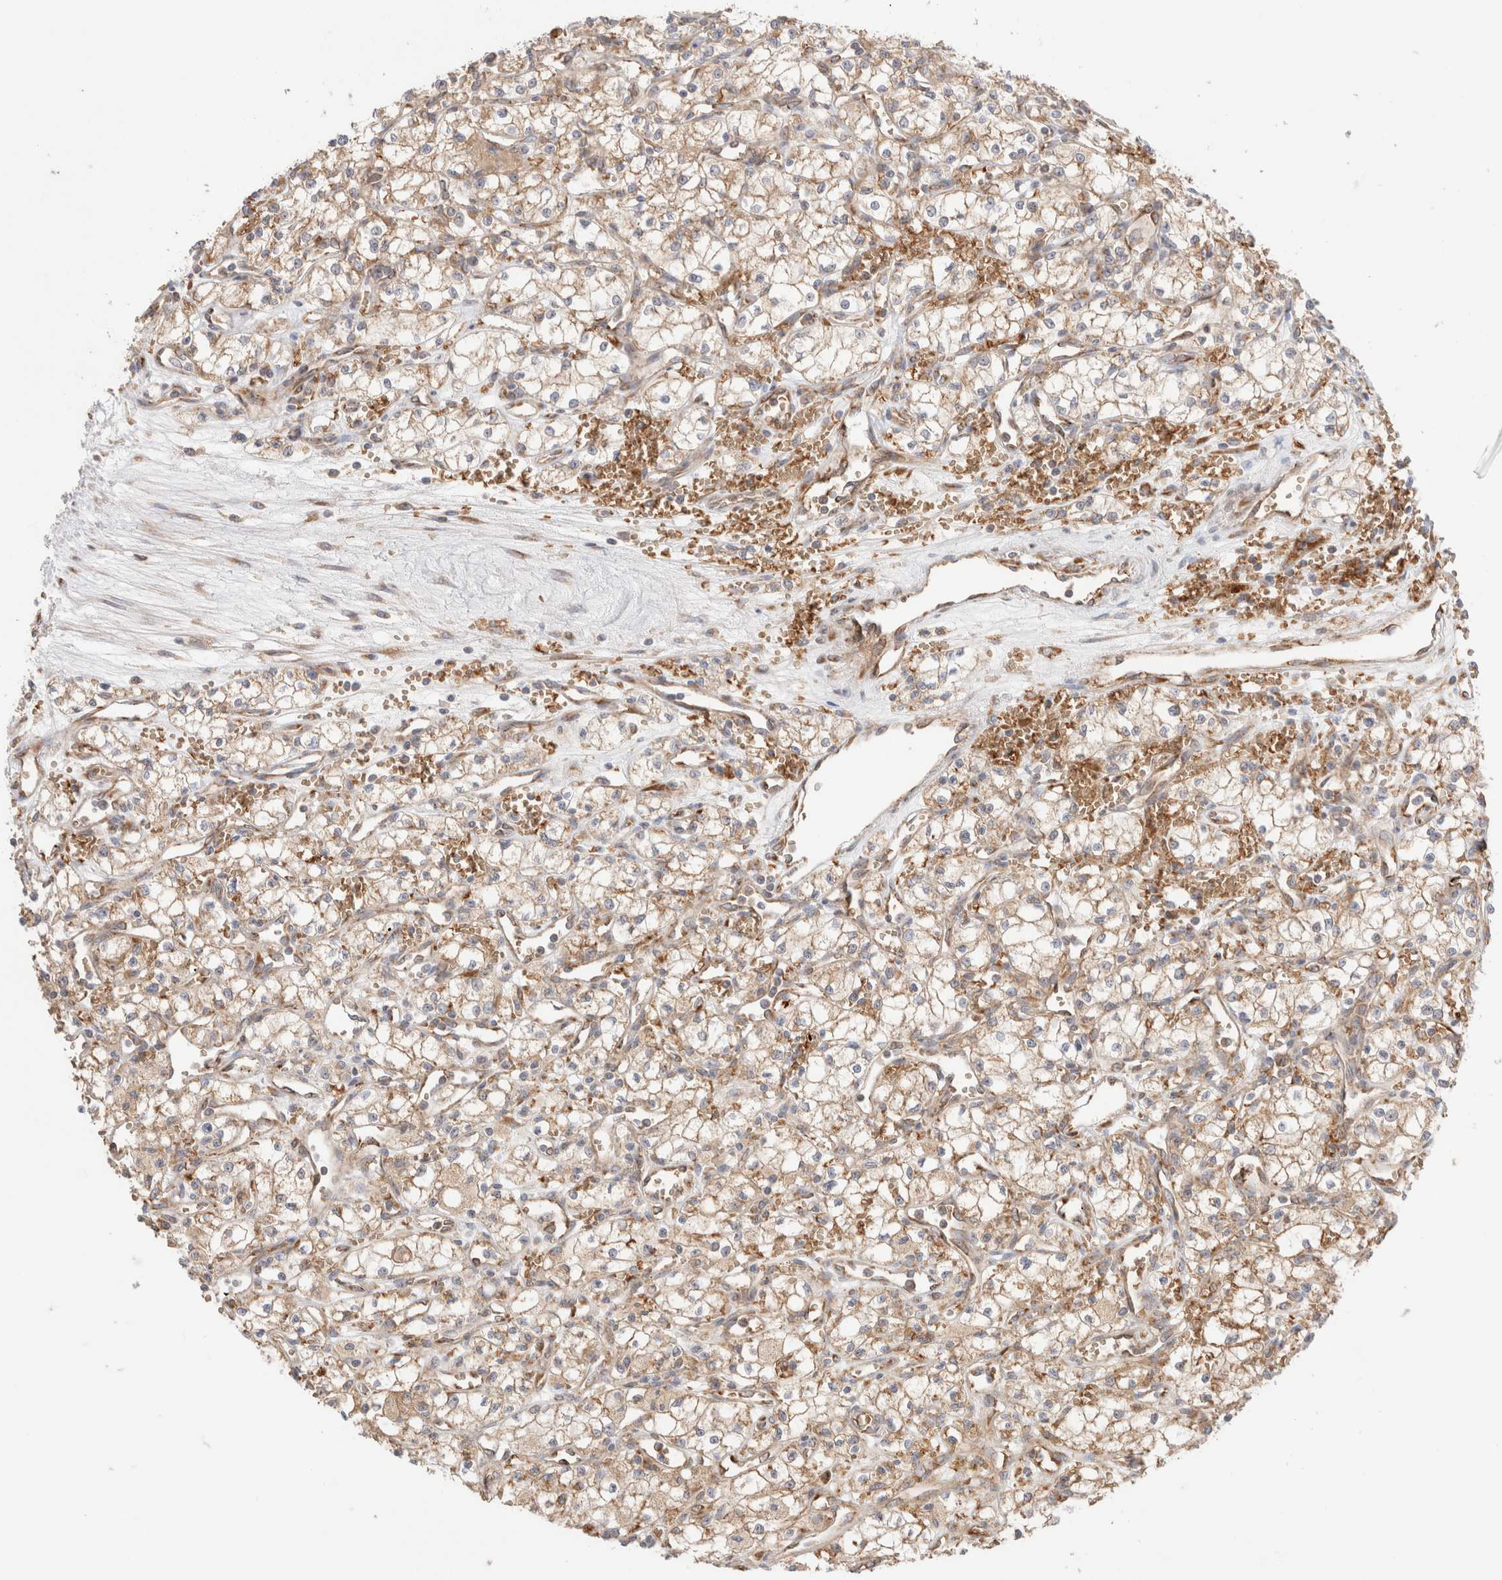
{"staining": {"intensity": "weak", "quantity": ">75%", "location": "cytoplasmic/membranous"}, "tissue": "renal cancer", "cell_type": "Tumor cells", "image_type": "cancer", "snomed": [{"axis": "morphology", "description": "Adenocarcinoma, NOS"}, {"axis": "topography", "description": "Kidney"}], "caption": "High-power microscopy captured an immunohistochemistry (IHC) image of renal cancer (adenocarcinoma), revealing weak cytoplasmic/membranous positivity in about >75% of tumor cells.", "gene": "UTS2B", "patient": {"sex": "male", "age": 59}}